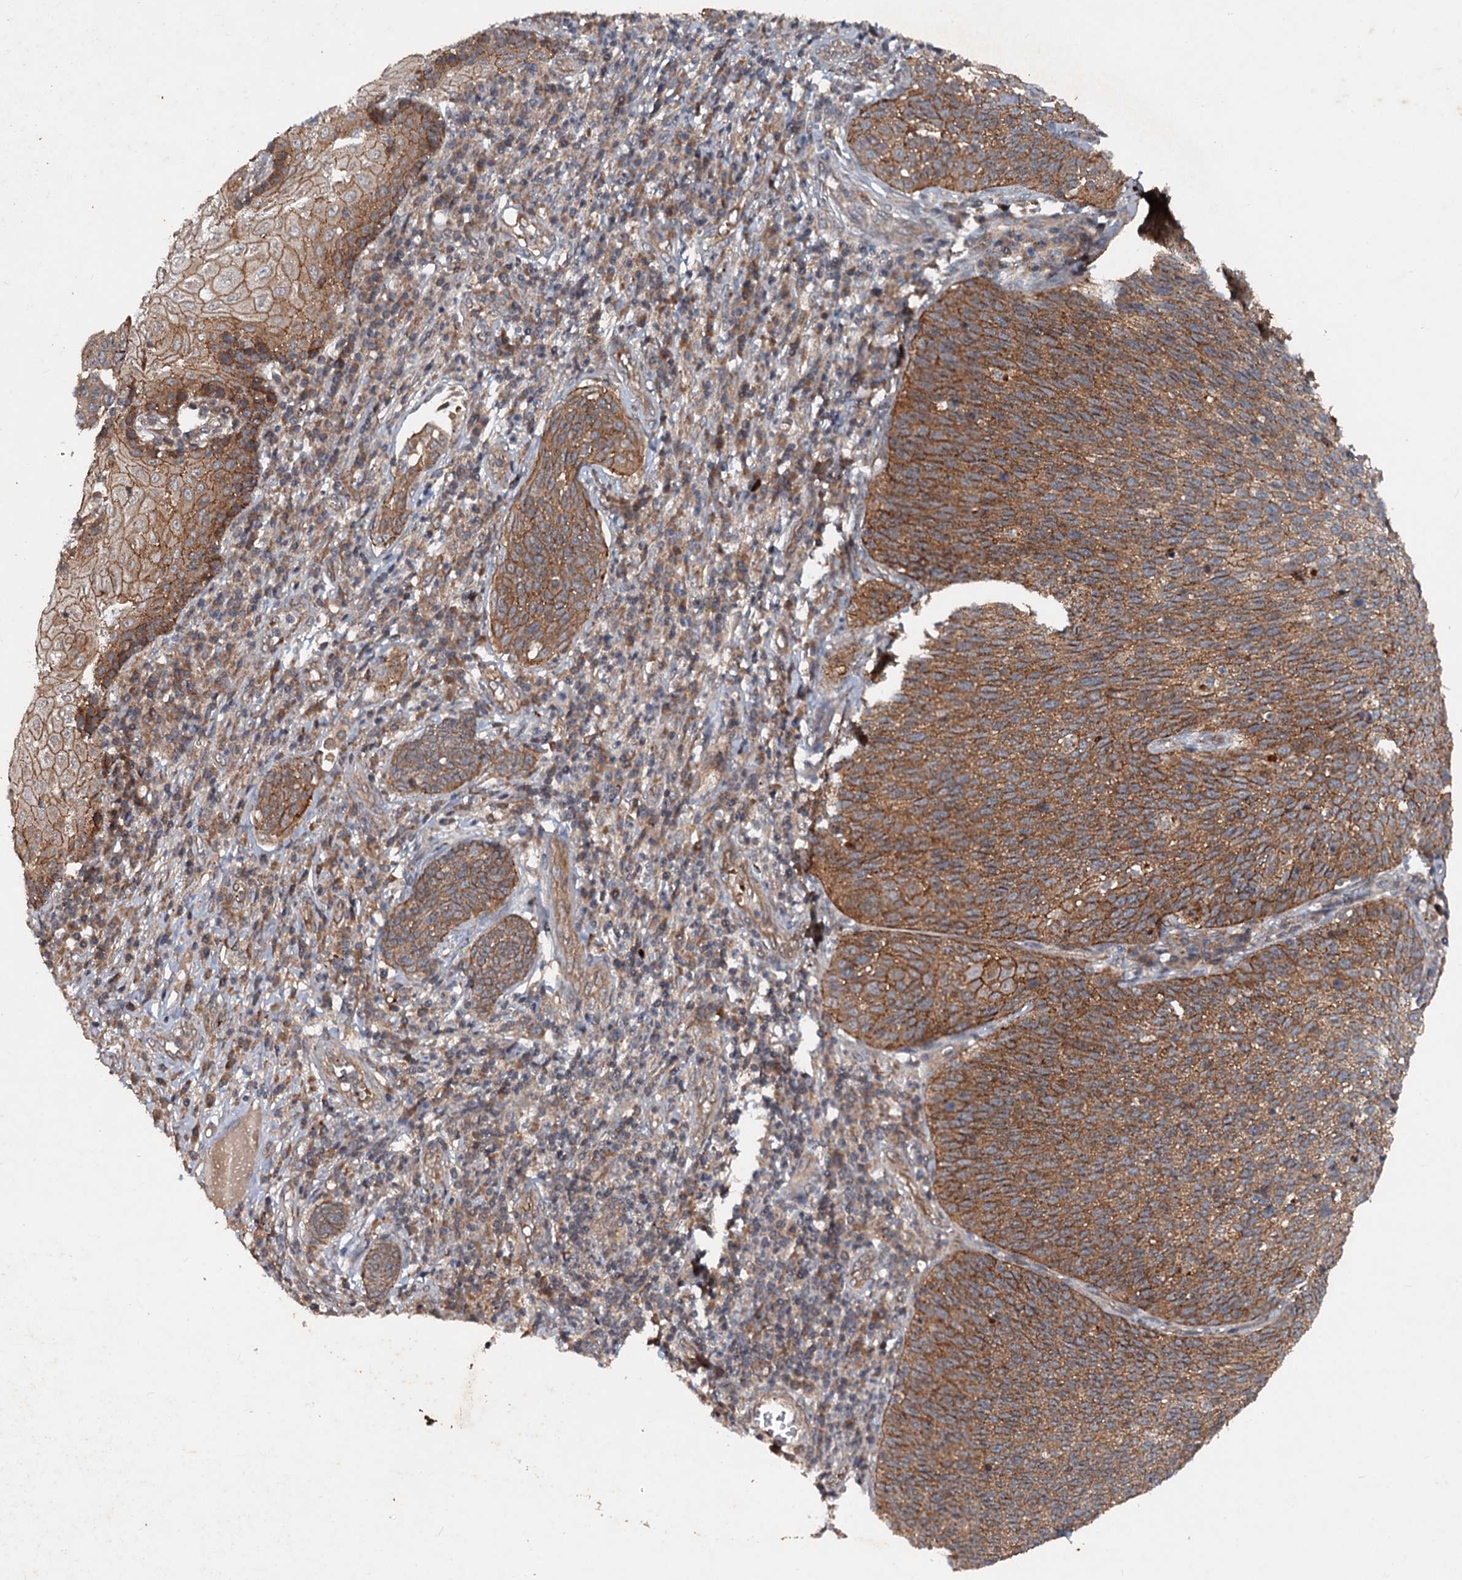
{"staining": {"intensity": "moderate", "quantity": ">75%", "location": "cytoplasmic/membranous"}, "tissue": "cervical cancer", "cell_type": "Tumor cells", "image_type": "cancer", "snomed": [{"axis": "morphology", "description": "Squamous cell carcinoma, NOS"}, {"axis": "topography", "description": "Cervix"}], "caption": "Immunohistochemistry of cervical cancer (squamous cell carcinoma) reveals medium levels of moderate cytoplasmic/membranous staining in about >75% of tumor cells.", "gene": "N4BP2L2", "patient": {"sex": "female", "age": 34}}